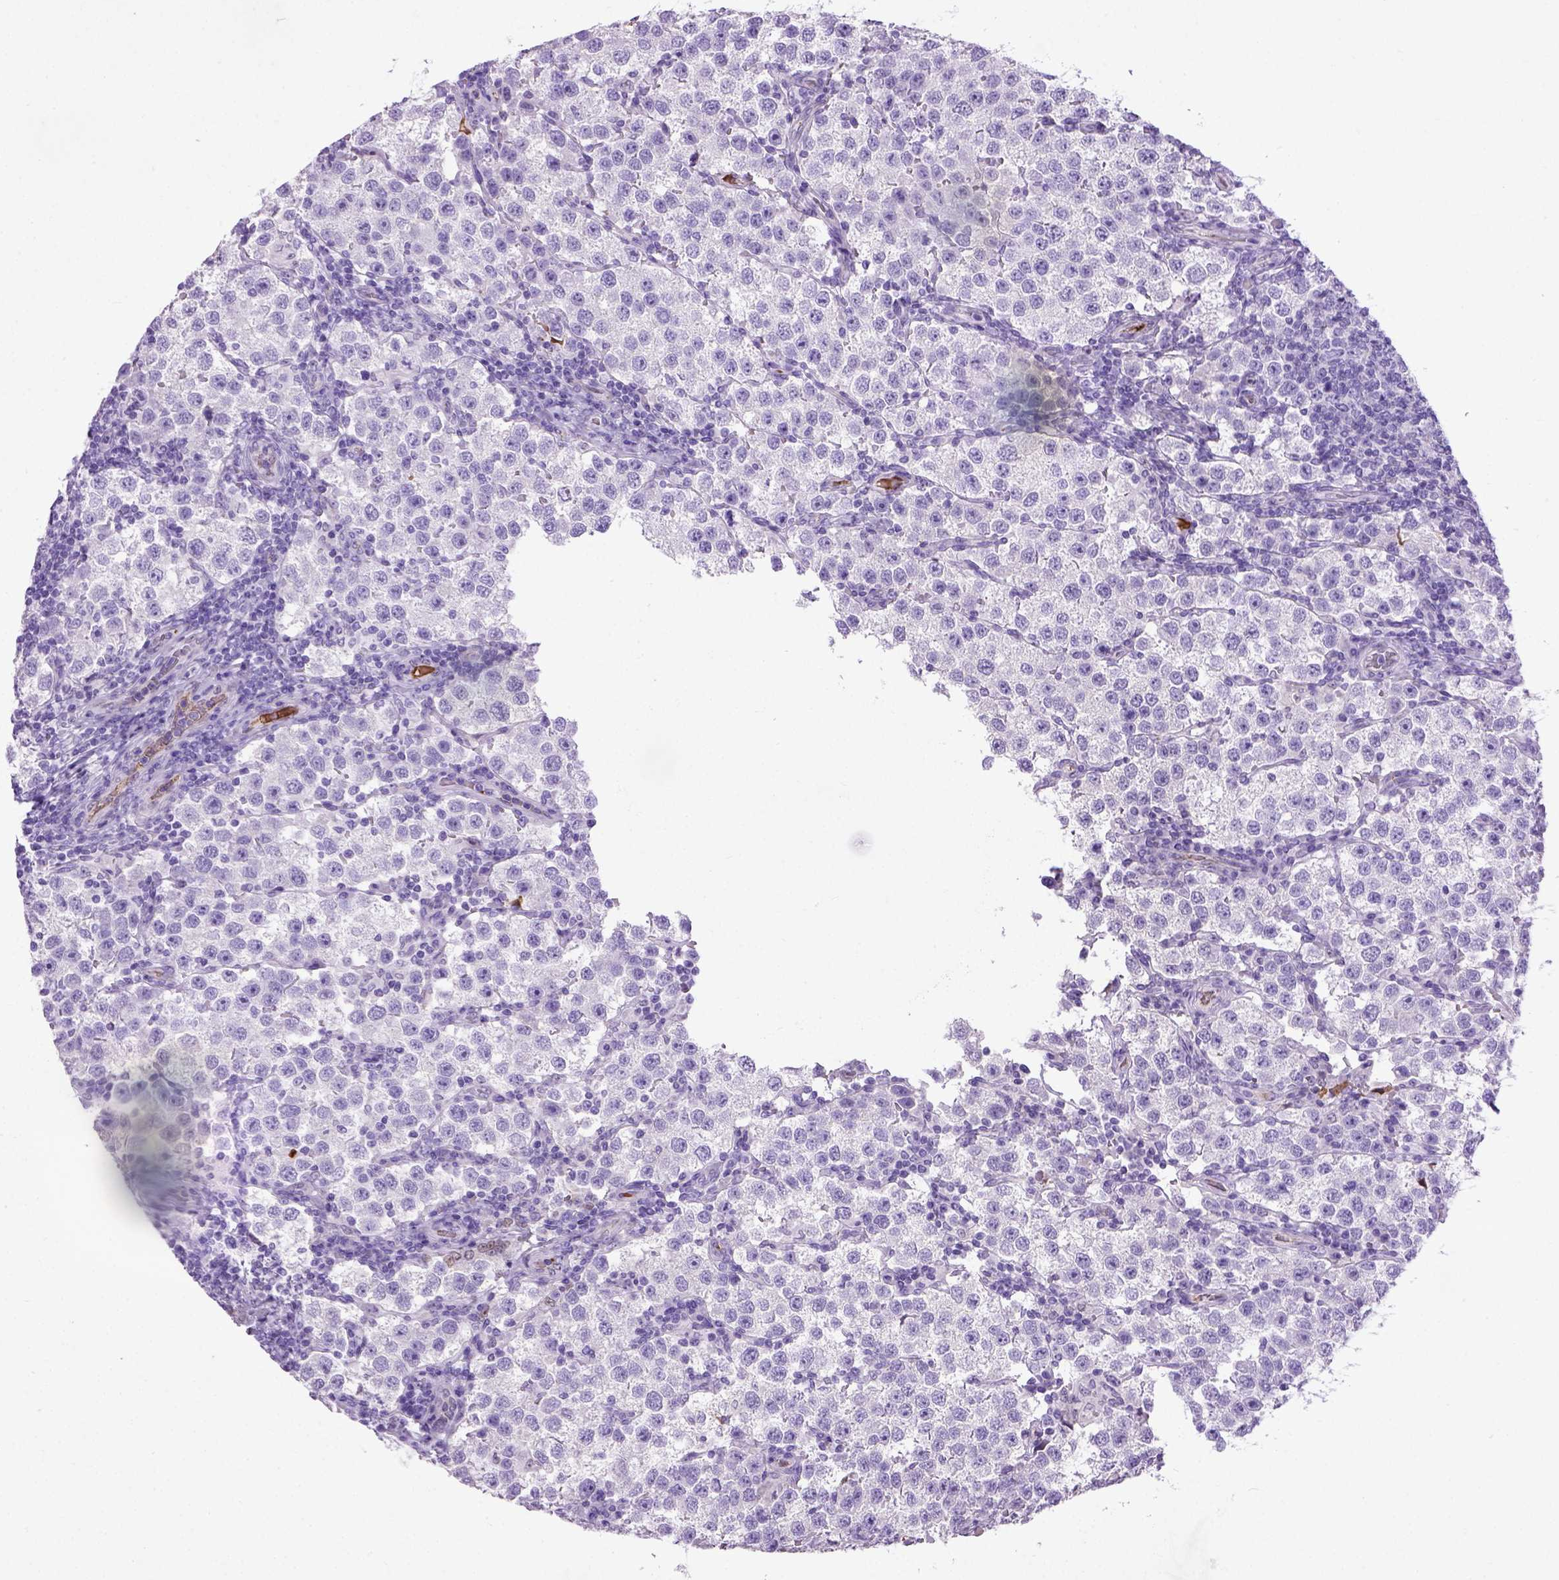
{"staining": {"intensity": "negative", "quantity": "none", "location": "none"}, "tissue": "testis cancer", "cell_type": "Tumor cells", "image_type": "cancer", "snomed": [{"axis": "morphology", "description": "Seminoma, NOS"}, {"axis": "topography", "description": "Testis"}], "caption": "The histopathology image exhibits no staining of tumor cells in testis cancer (seminoma).", "gene": "ADAMTS8", "patient": {"sex": "male", "age": 37}}